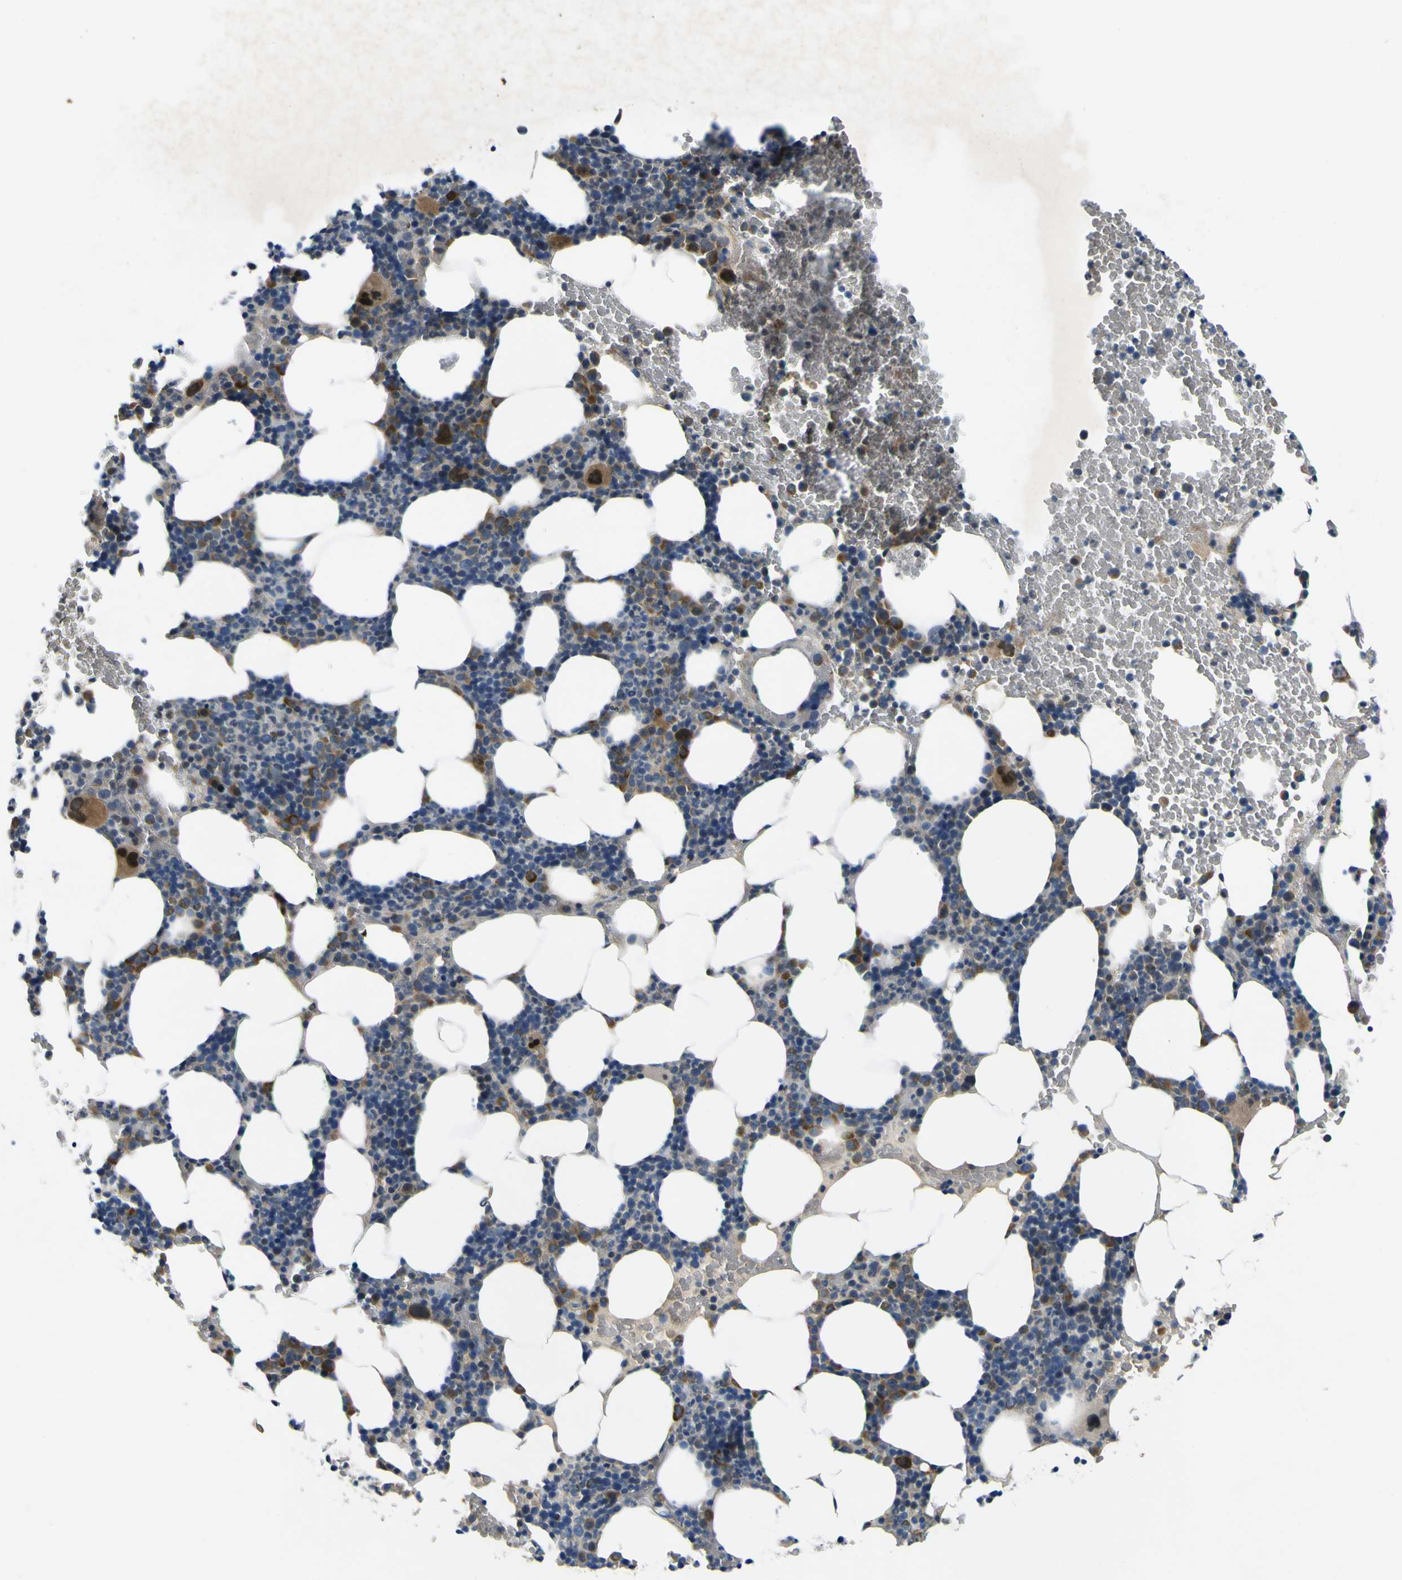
{"staining": {"intensity": "strong", "quantity": "<25%", "location": "cytoplasmic/membranous,nuclear"}, "tissue": "bone marrow", "cell_type": "Hematopoietic cells", "image_type": "normal", "snomed": [{"axis": "morphology", "description": "Normal tissue, NOS"}, {"axis": "morphology", "description": "Inflammation, NOS"}, {"axis": "topography", "description": "Bone marrow"}], "caption": "A micrograph showing strong cytoplasmic/membranous,nuclear positivity in approximately <25% of hematopoietic cells in unremarkable bone marrow, as visualized by brown immunohistochemical staining.", "gene": "LDLR", "patient": {"sex": "female", "age": 70}}